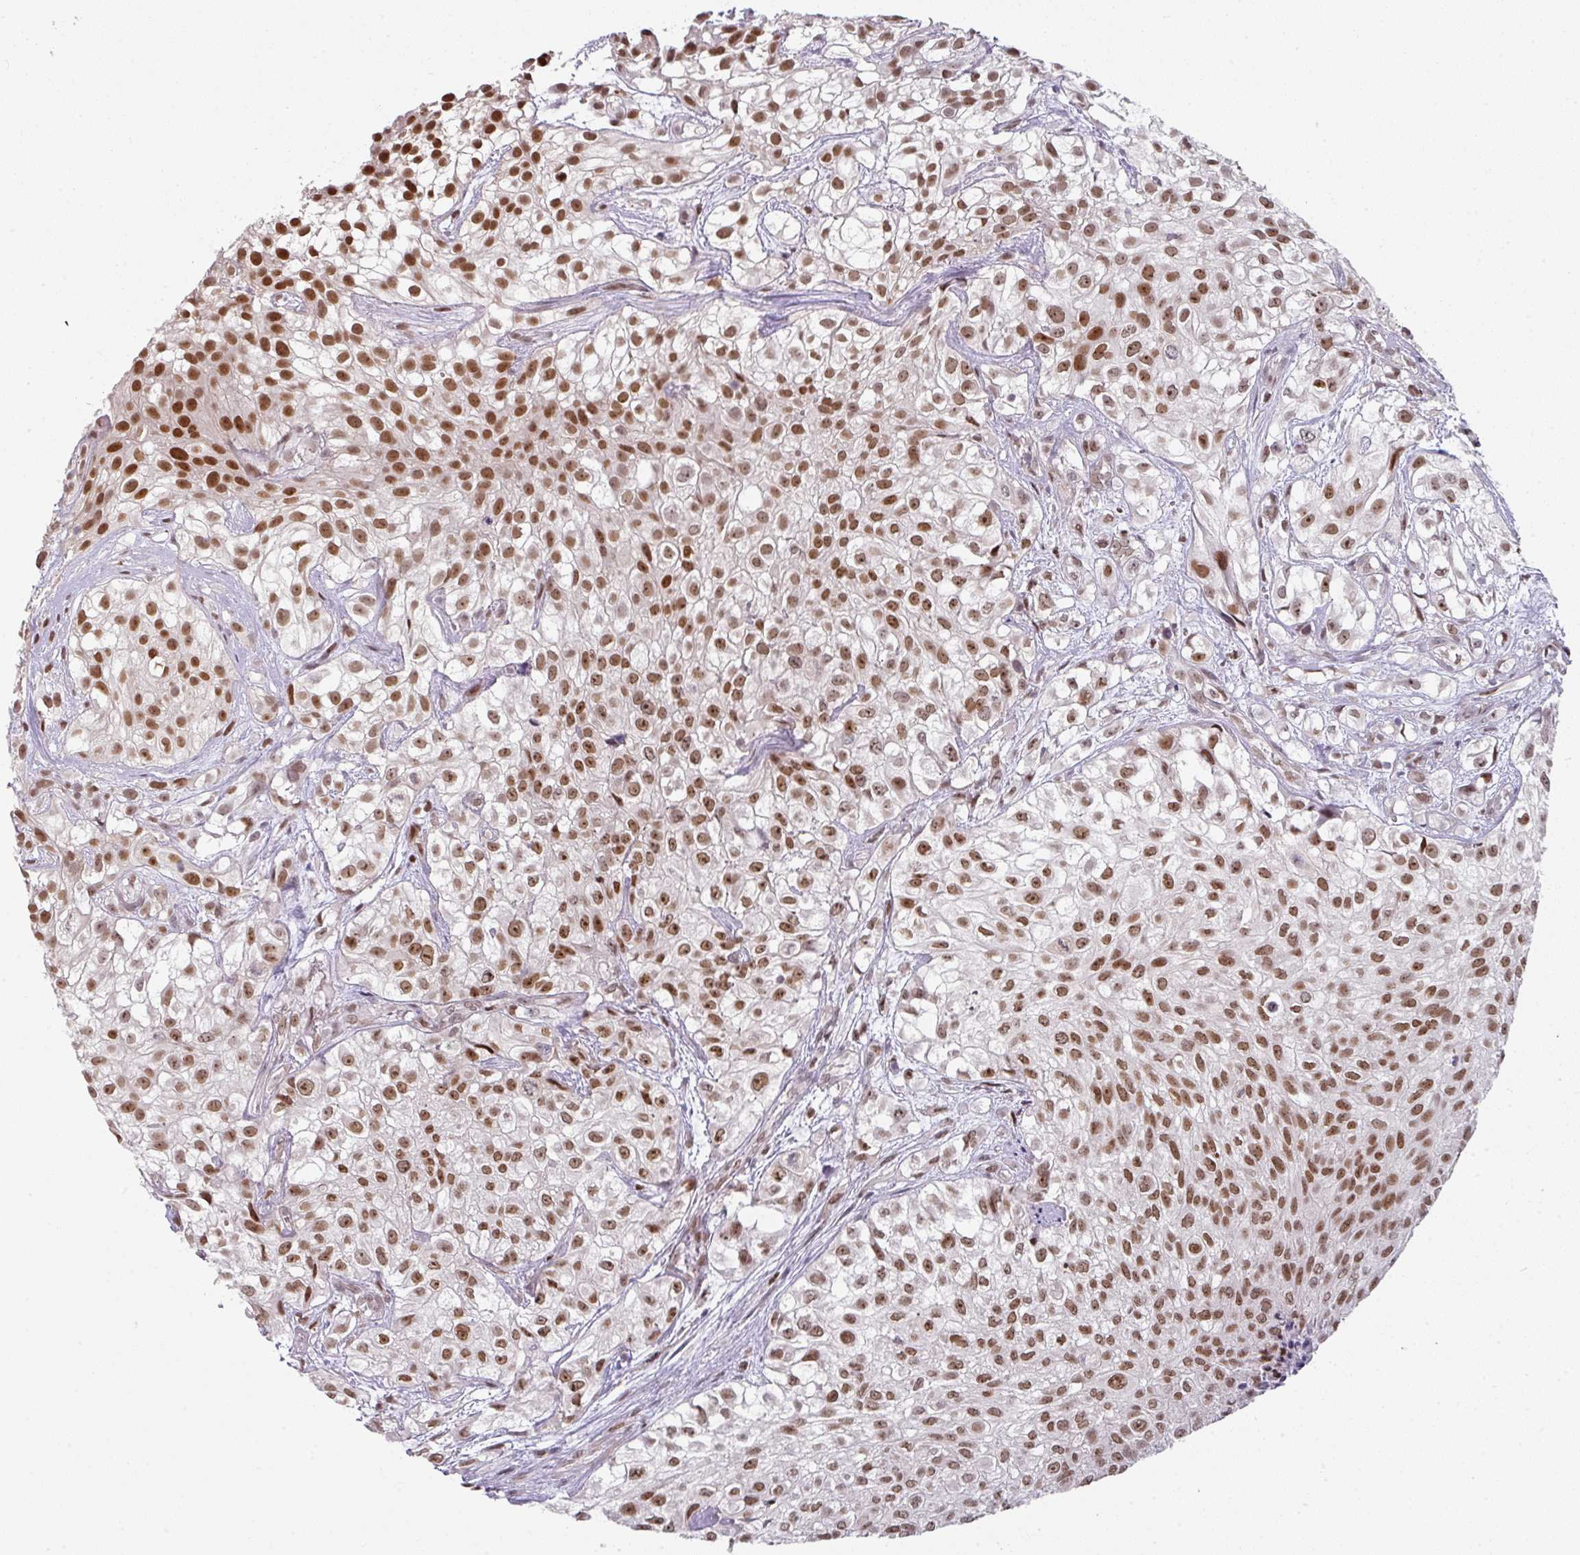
{"staining": {"intensity": "moderate", "quantity": ">75%", "location": "nuclear"}, "tissue": "urothelial cancer", "cell_type": "Tumor cells", "image_type": "cancer", "snomed": [{"axis": "morphology", "description": "Urothelial carcinoma, High grade"}, {"axis": "topography", "description": "Urinary bladder"}], "caption": "A medium amount of moderate nuclear staining is seen in approximately >75% of tumor cells in urothelial cancer tissue.", "gene": "RAD50", "patient": {"sex": "male", "age": 56}}